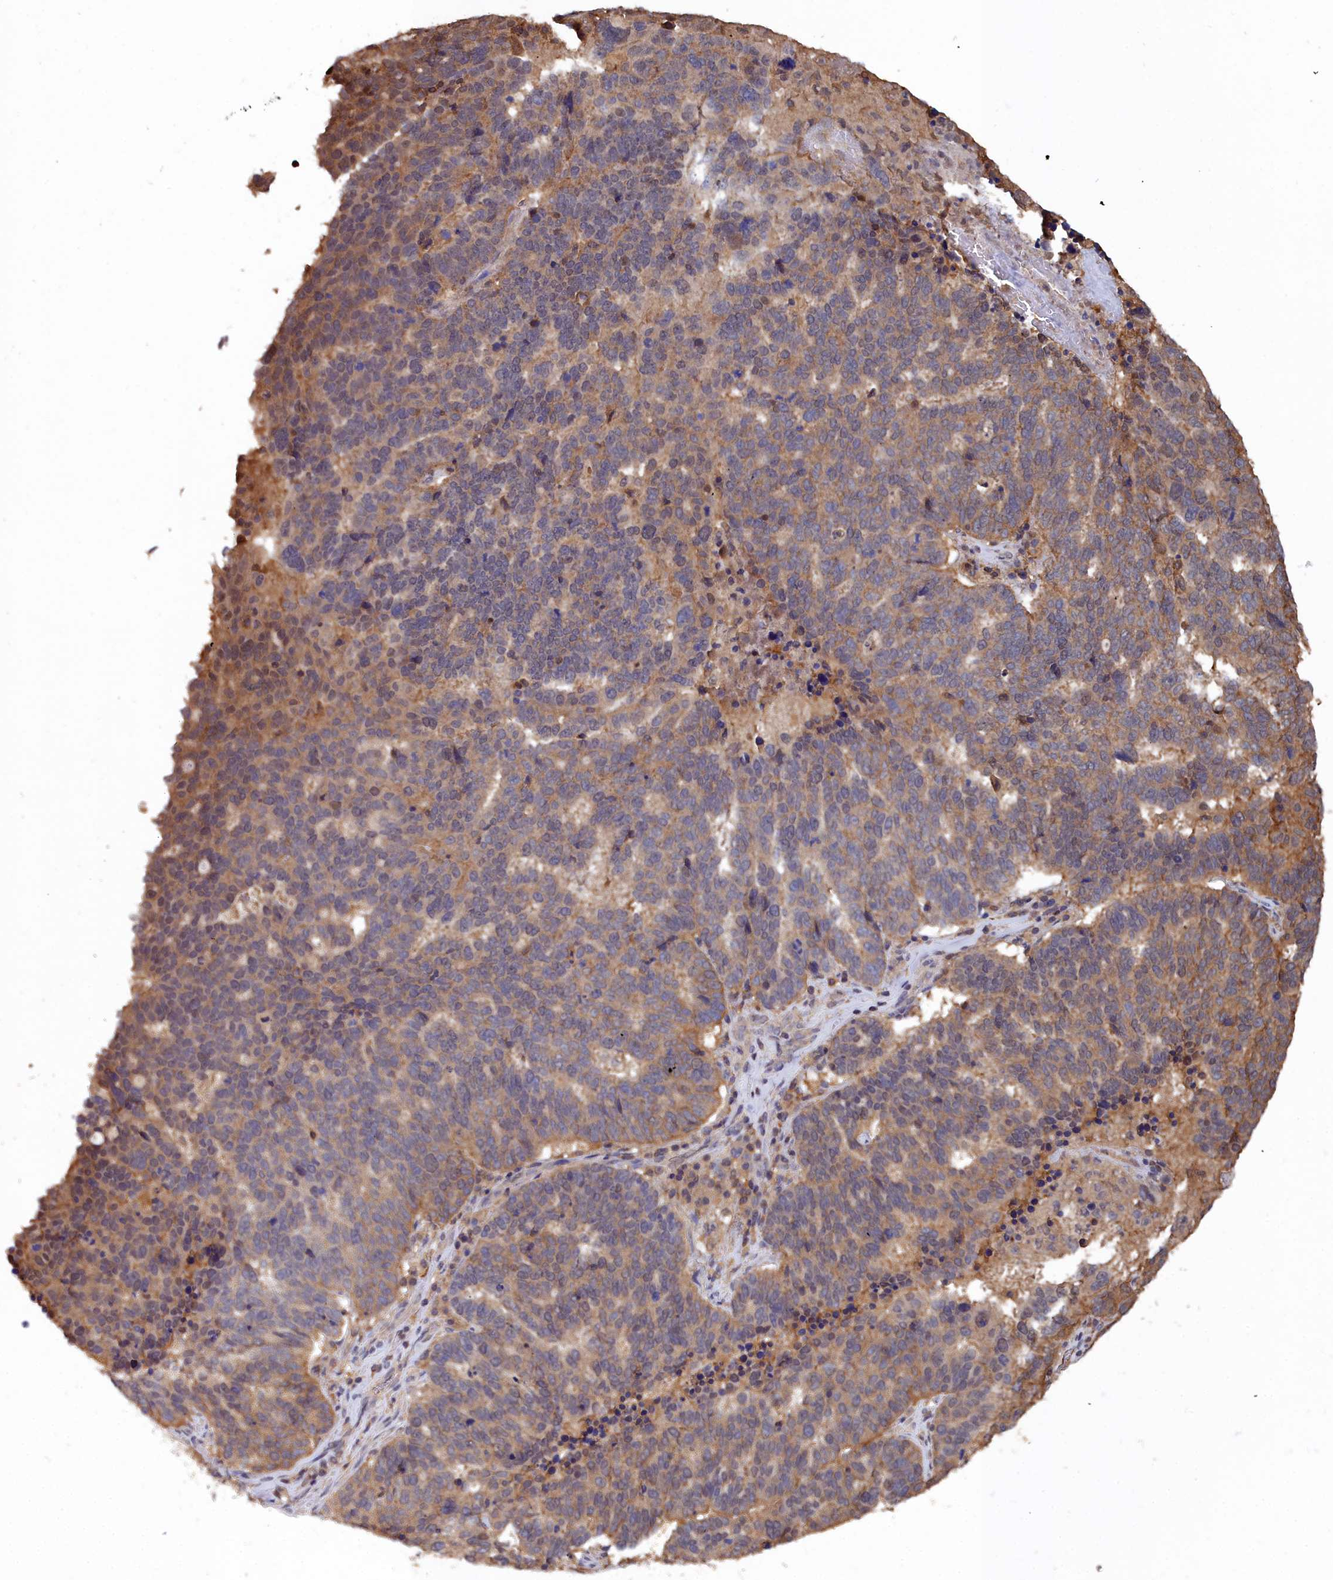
{"staining": {"intensity": "moderate", "quantity": ">75%", "location": "cytoplasmic/membranous"}, "tissue": "ovarian cancer", "cell_type": "Tumor cells", "image_type": "cancer", "snomed": [{"axis": "morphology", "description": "Cystadenocarcinoma, serous, NOS"}, {"axis": "topography", "description": "Ovary"}], "caption": "Immunohistochemical staining of serous cystadenocarcinoma (ovarian) shows moderate cytoplasmic/membranous protein staining in about >75% of tumor cells.", "gene": "GFRA2", "patient": {"sex": "female", "age": 59}}